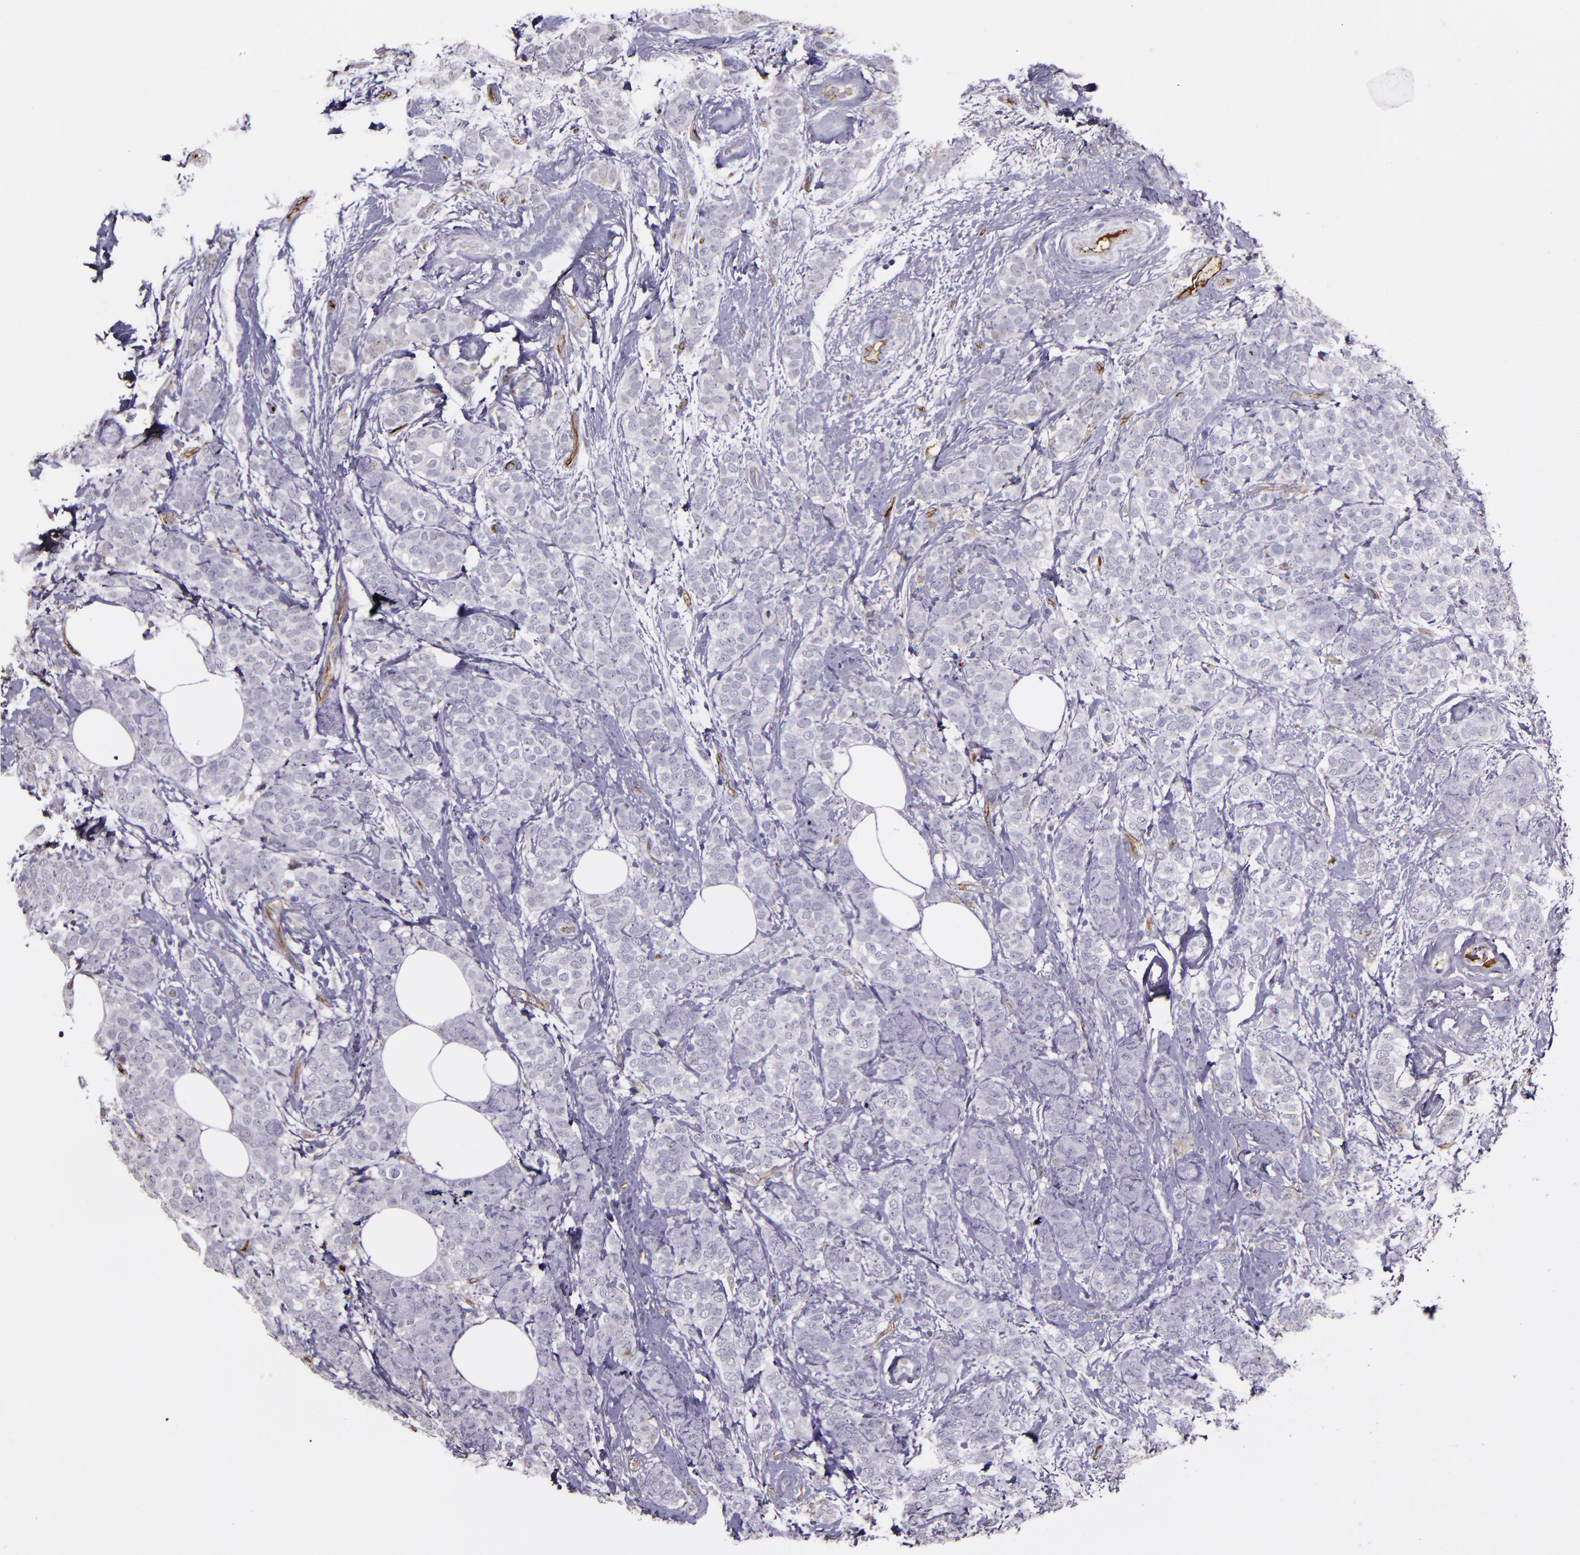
{"staining": {"intensity": "negative", "quantity": "none", "location": "none"}, "tissue": "breast cancer", "cell_type": "Tumor cells", "image_type": "cancer", "snomed": [{"axis": "morphology", "description": "Lobular carcinoma"}, {"axis": "topography", "description": "Breast"}], "caption": "Breast lobular carcinoma was stained to show a protein in brown. There is no significant positivity in tumor cells. The staining is performed using DAB brown chromogen with nuclei counter-stained in using hematoxylin.", "gene": "A2M", "patient": {"sex": "female", "age": 60}}